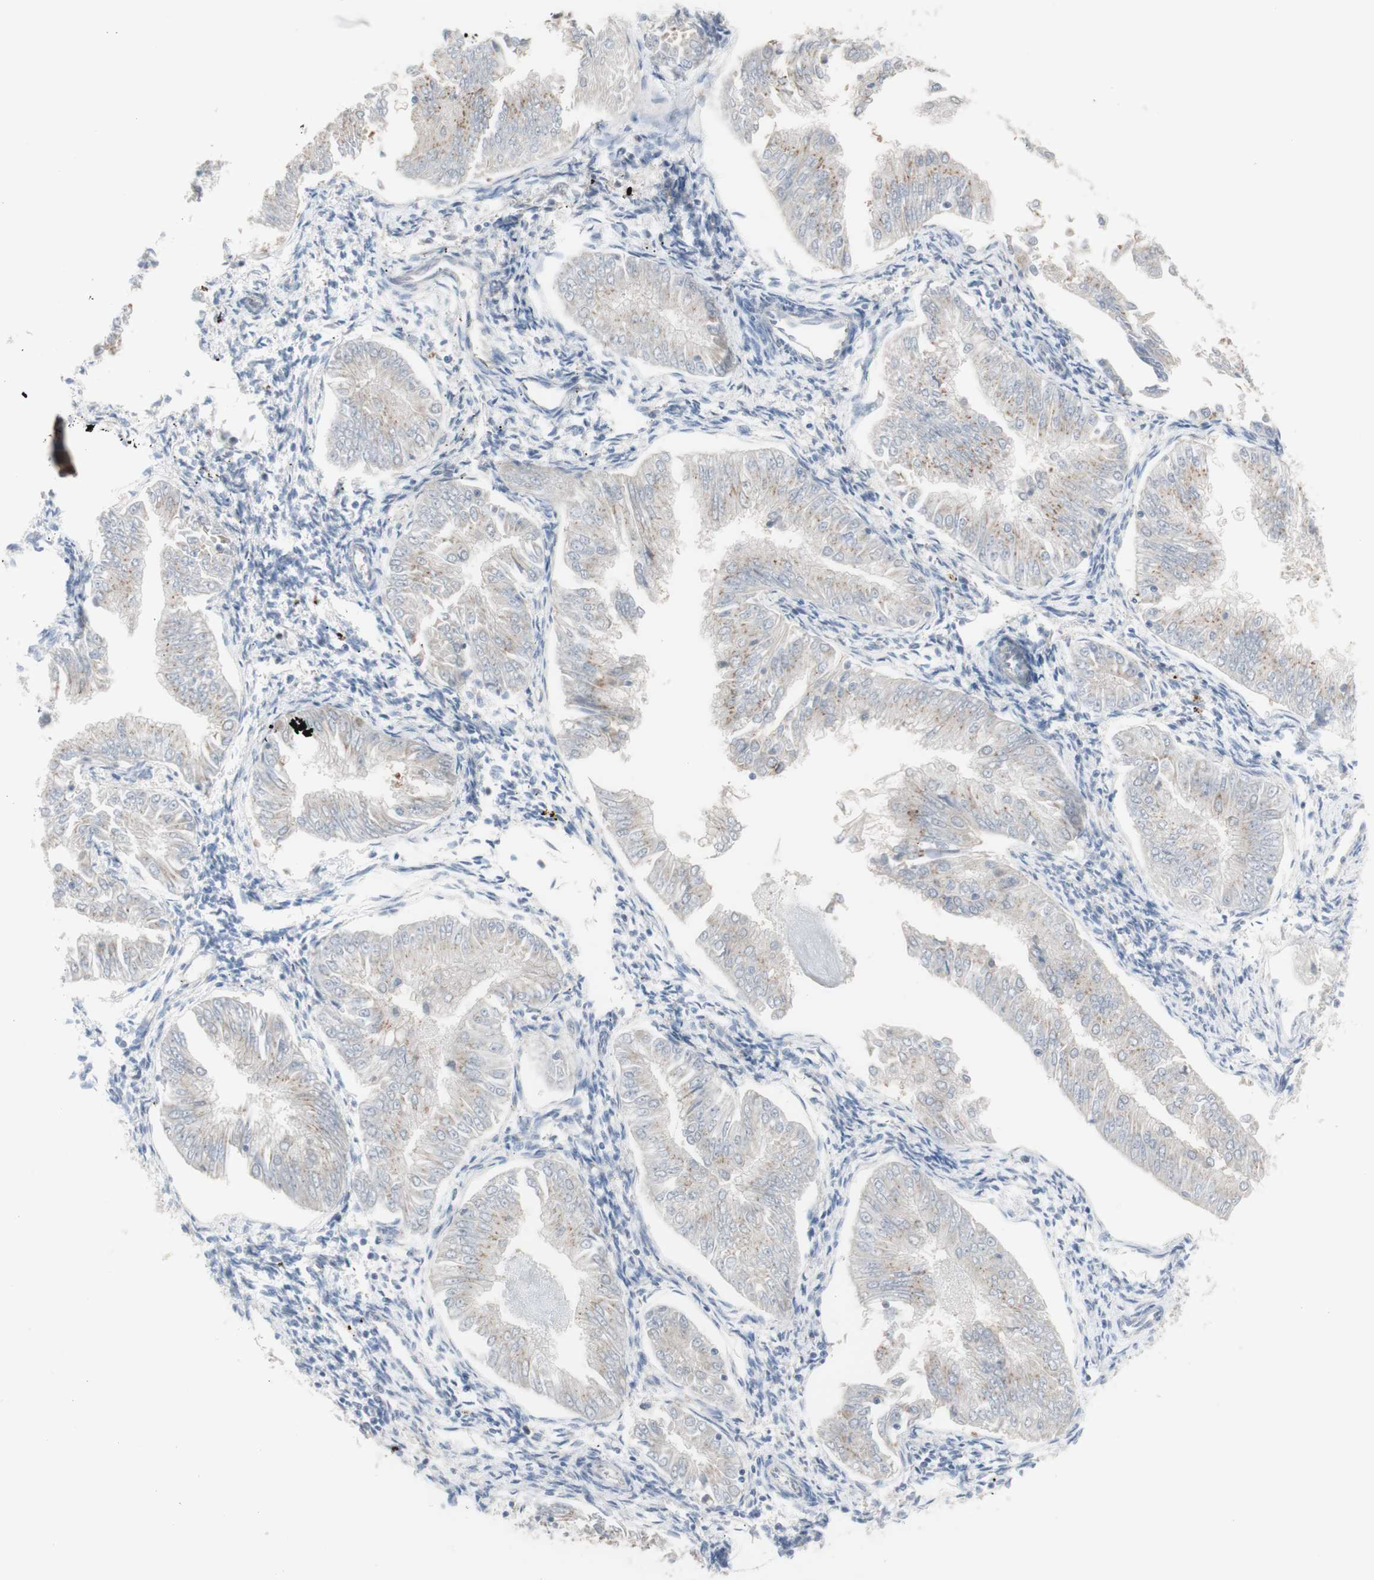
{"staining": {"intensity": "weak", "quantity": "<25%", "location": "cytoplasmic/membranous"}, "tissue": "endometrial cancer", "cell_type": "Tumor cells", "image_type": "cancer", "snomed": [{"axis": "morphology", "description": "Adenocarcinoma, NOS"}, {"axis": "topography", "description": "Endometrium"}], "caption": "High power microscopy histopathology image of an immunohistochemistry image of endometrial cancer (adenocarcinoma), revealing no significant staining in tumor cells.", "gene": "C3orf52", "patient": {"sex": "female", "age": 53}}